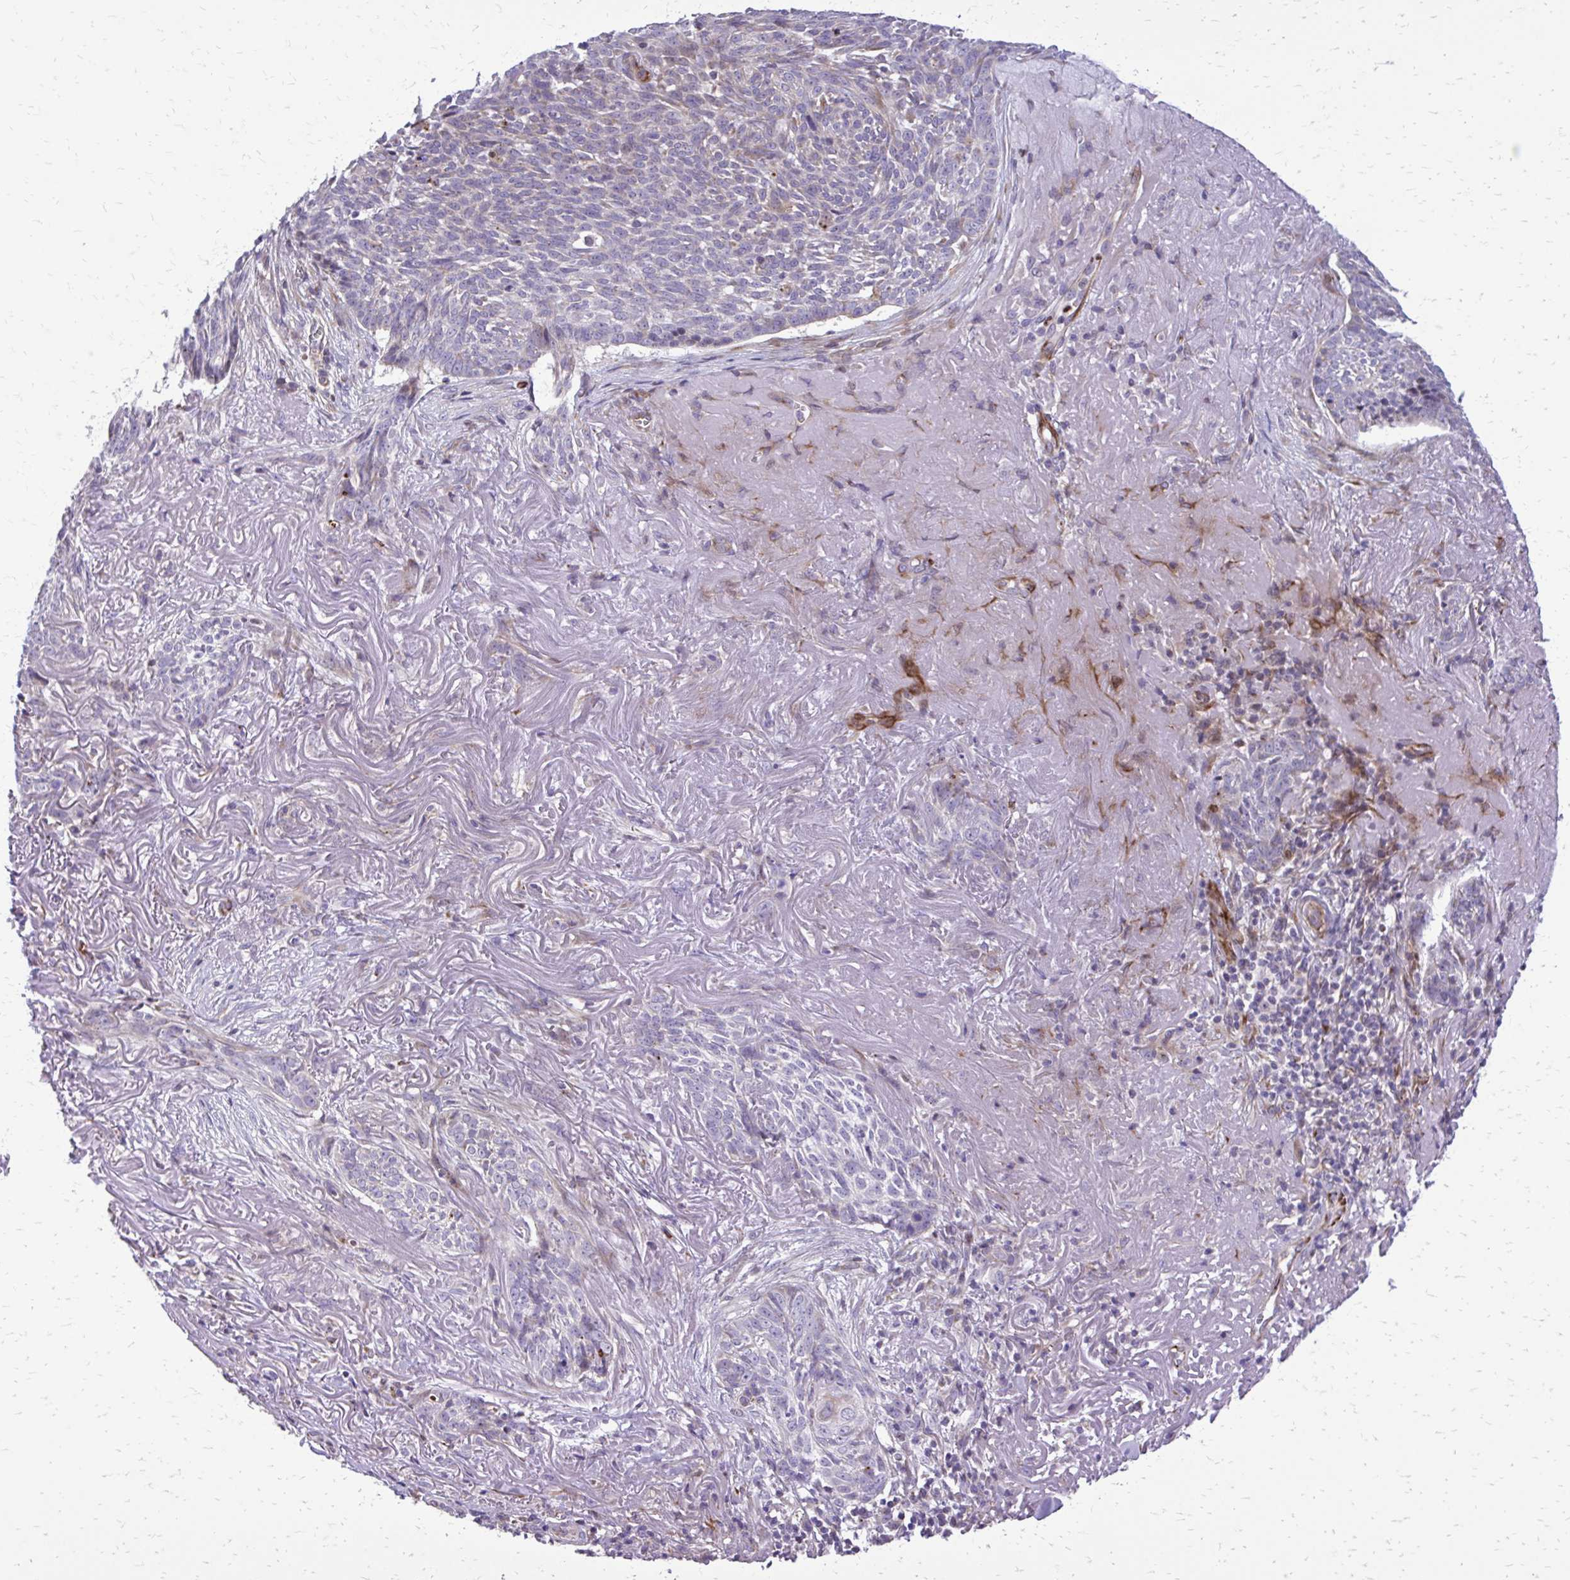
{"staining": {"intensity": "negative", "quantity": "none", "location": "none"}, "tissue": "skin cancer", "cell_type": "Tumor cells", "image_type": "cancer", "snomed": [{"axis": "morphology", "description": "Basal cell carcinoma"}, {"axis": "topography", "description": "Skin"}, {"axis": "topography", "description": "Skin of face"}], "caption": "IHC image of human skin cancer stained for a protein (brown), which displays no expression in tumor cells.", "gene": "ABCC3", "patient": {"sex": "female", "age": 95}}